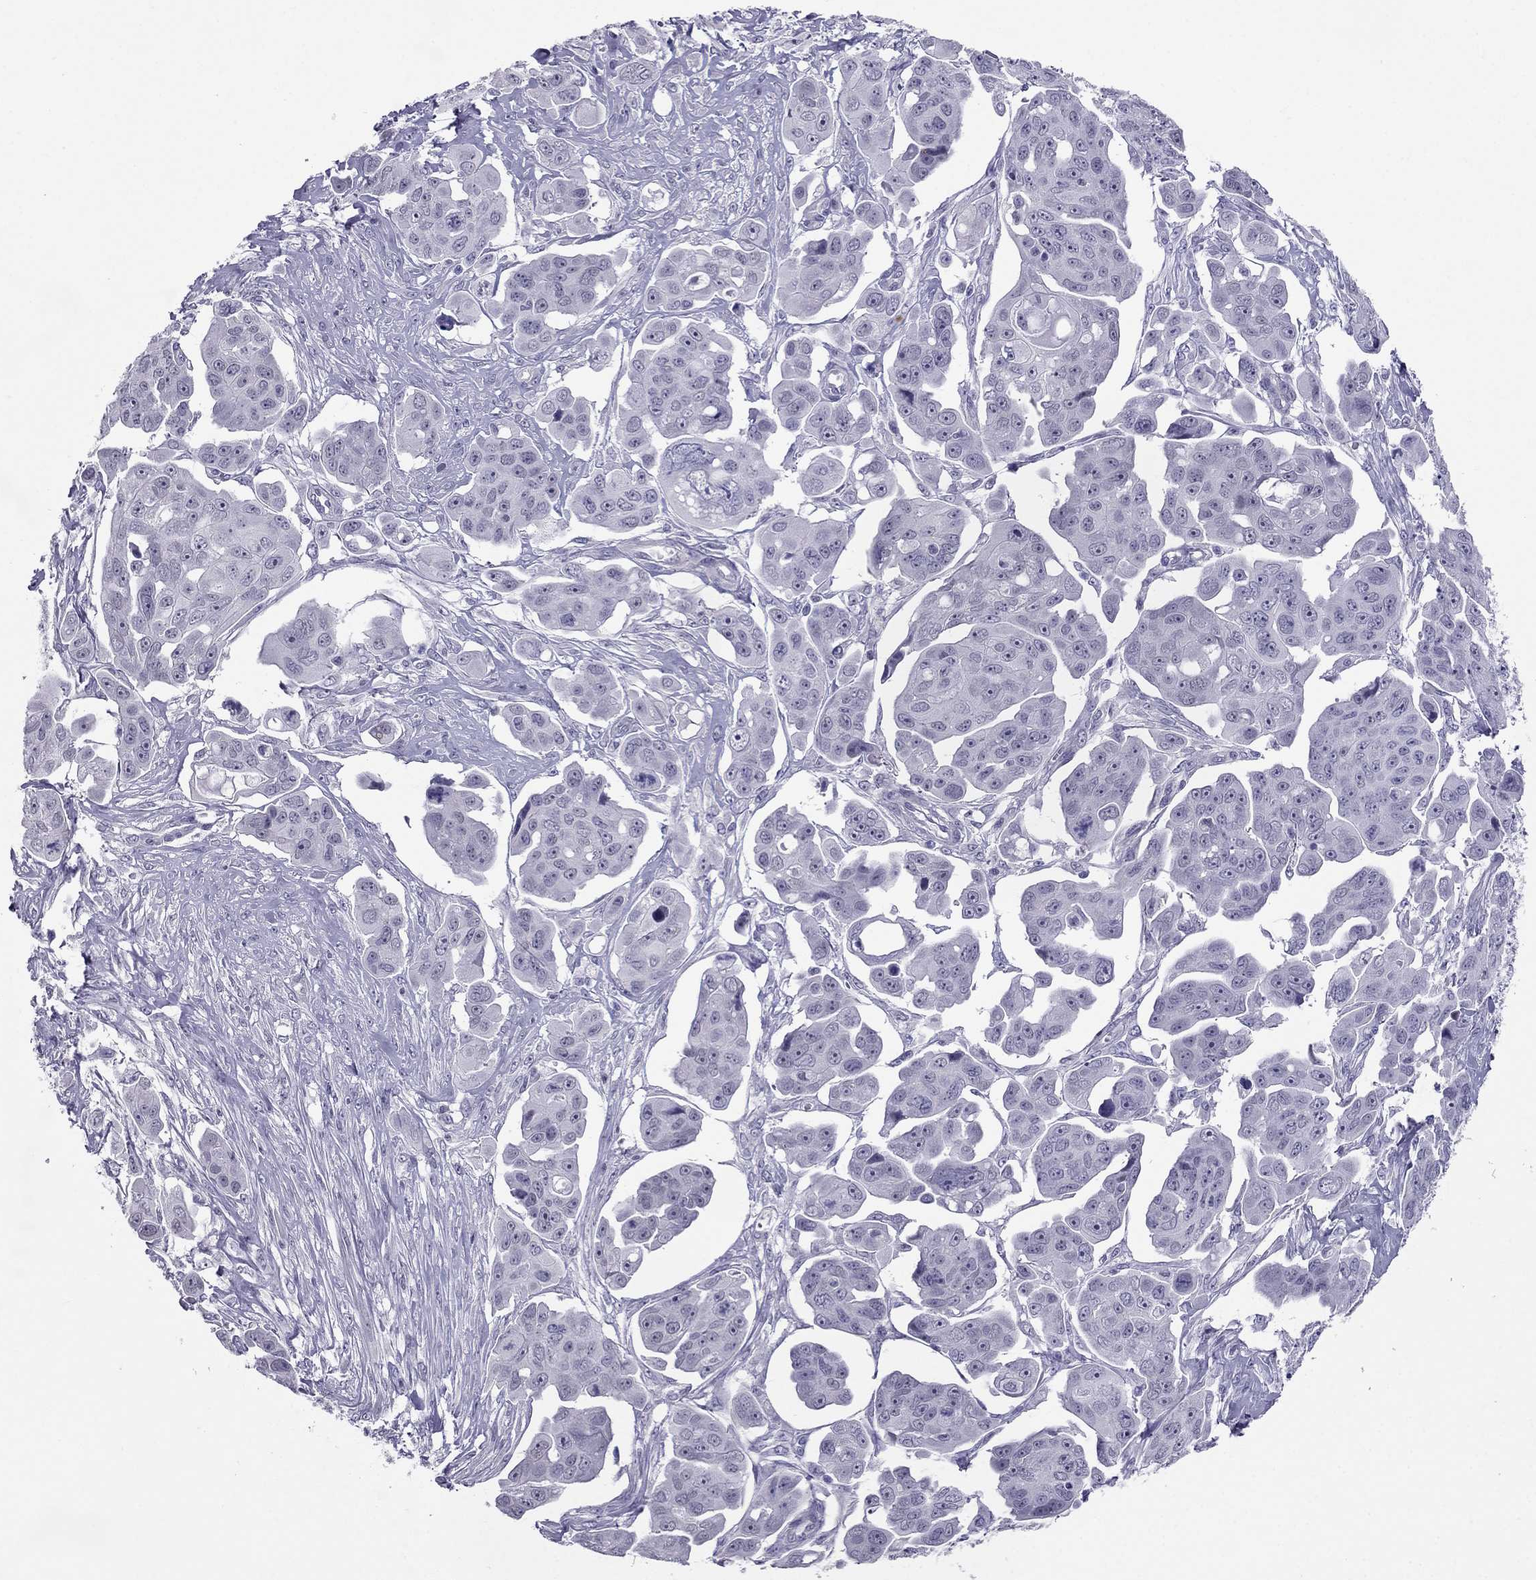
{"staining": {"intensity": "negative", "quantity": "none", "location": "none"}, "tissue": "ovarian cancer", "cell_type": "Tumor cells", "image_type": "cancer", "snomed": [{"axis": "morphology", "description": "Carcinoma, endometroid"}, {"axis": "topography", "description": "Ovary"}], "caption": "A photomicrograph of human ovarian cancer (endometroid carcinoma) is negative for staining in tumor cells.", "gene": "CROCC2", "patient": {"sex": "female", "age": 70}}